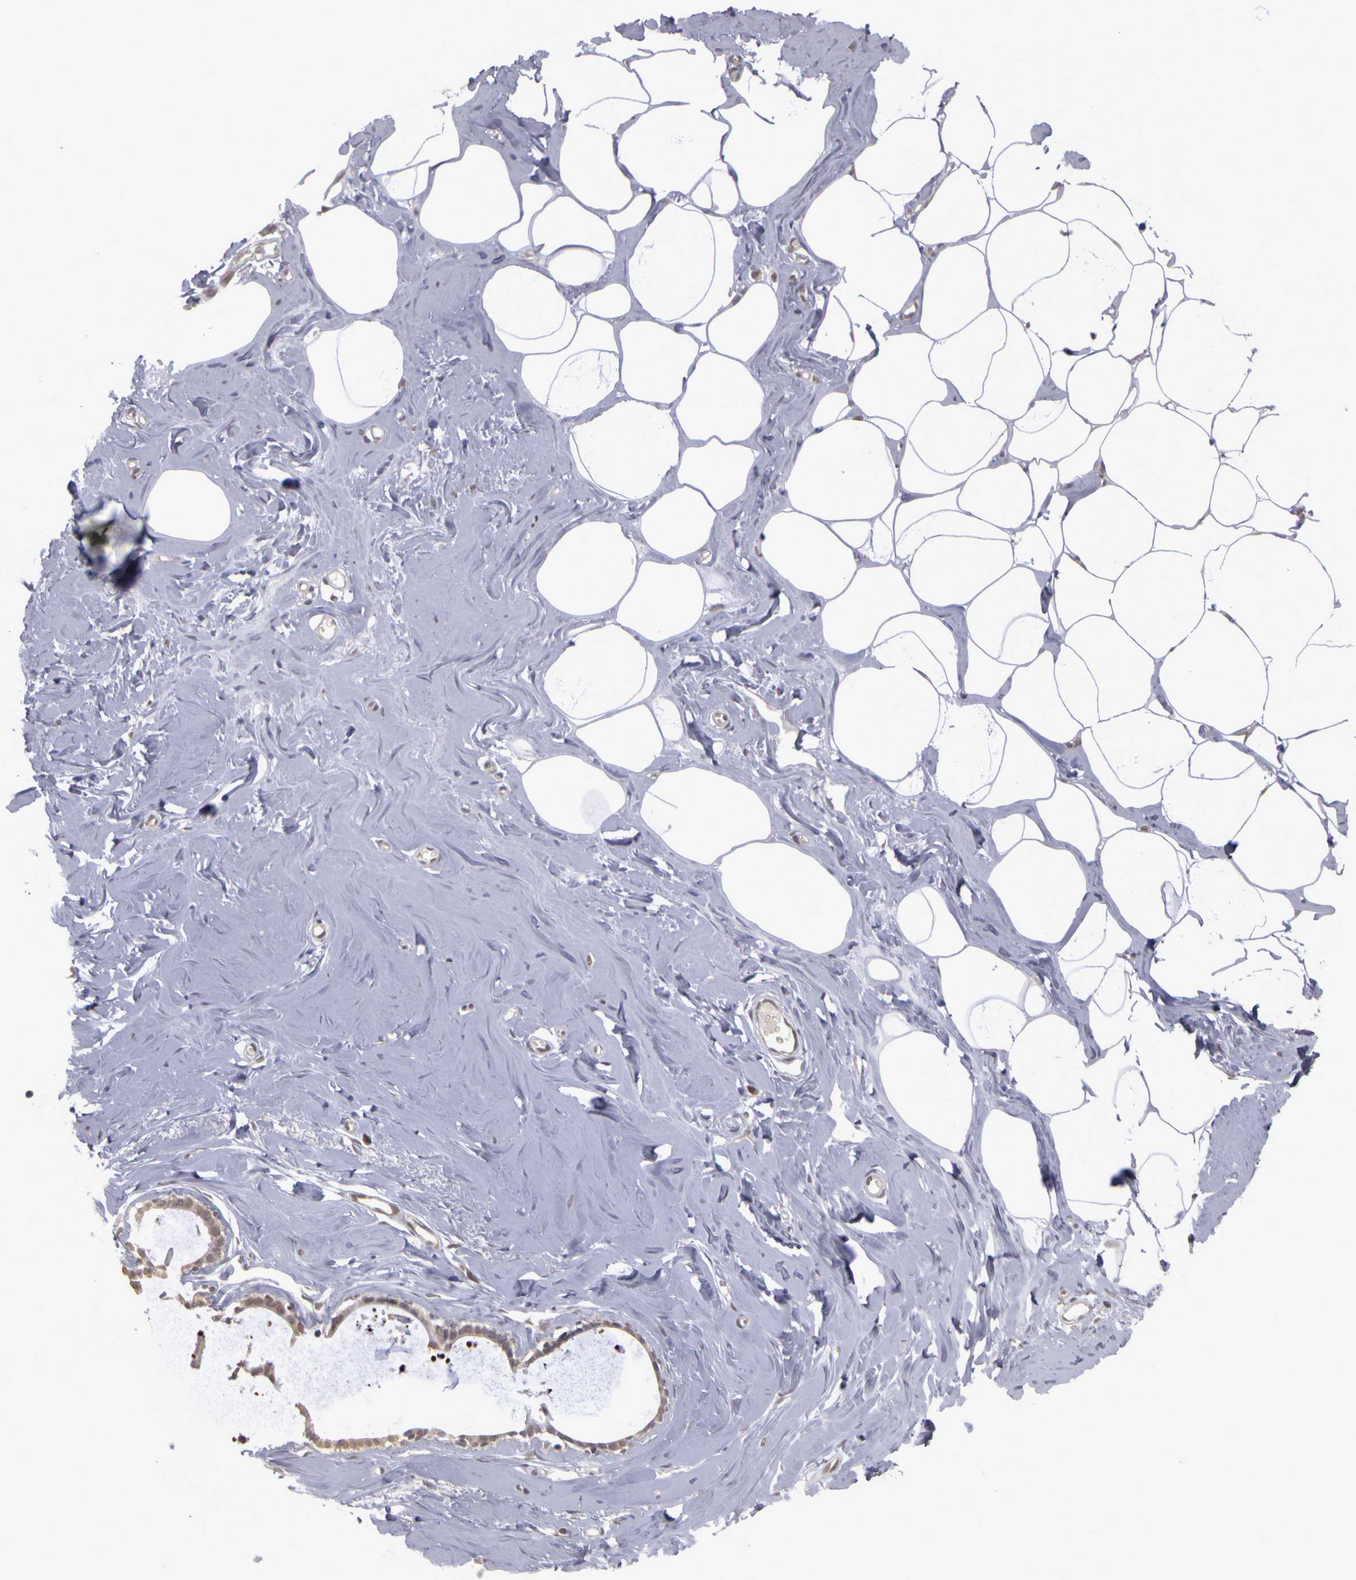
{"staining": {"intensity": "negative", "quantity": "none", "location": "none"}, "tissue": "breast", "cell_type": "Adipocytes", "image_type": "normal", "snomed": [{"axis": "morphology", "description": "Normal tissue, NOS"}, {"axis": "topography", "description": "Breast"}], "caption": "The image shows no staining of adipocytes in unremarkable breast.", "gene": "FRMD7", "patient": {"sex": "female", "age": 45}}